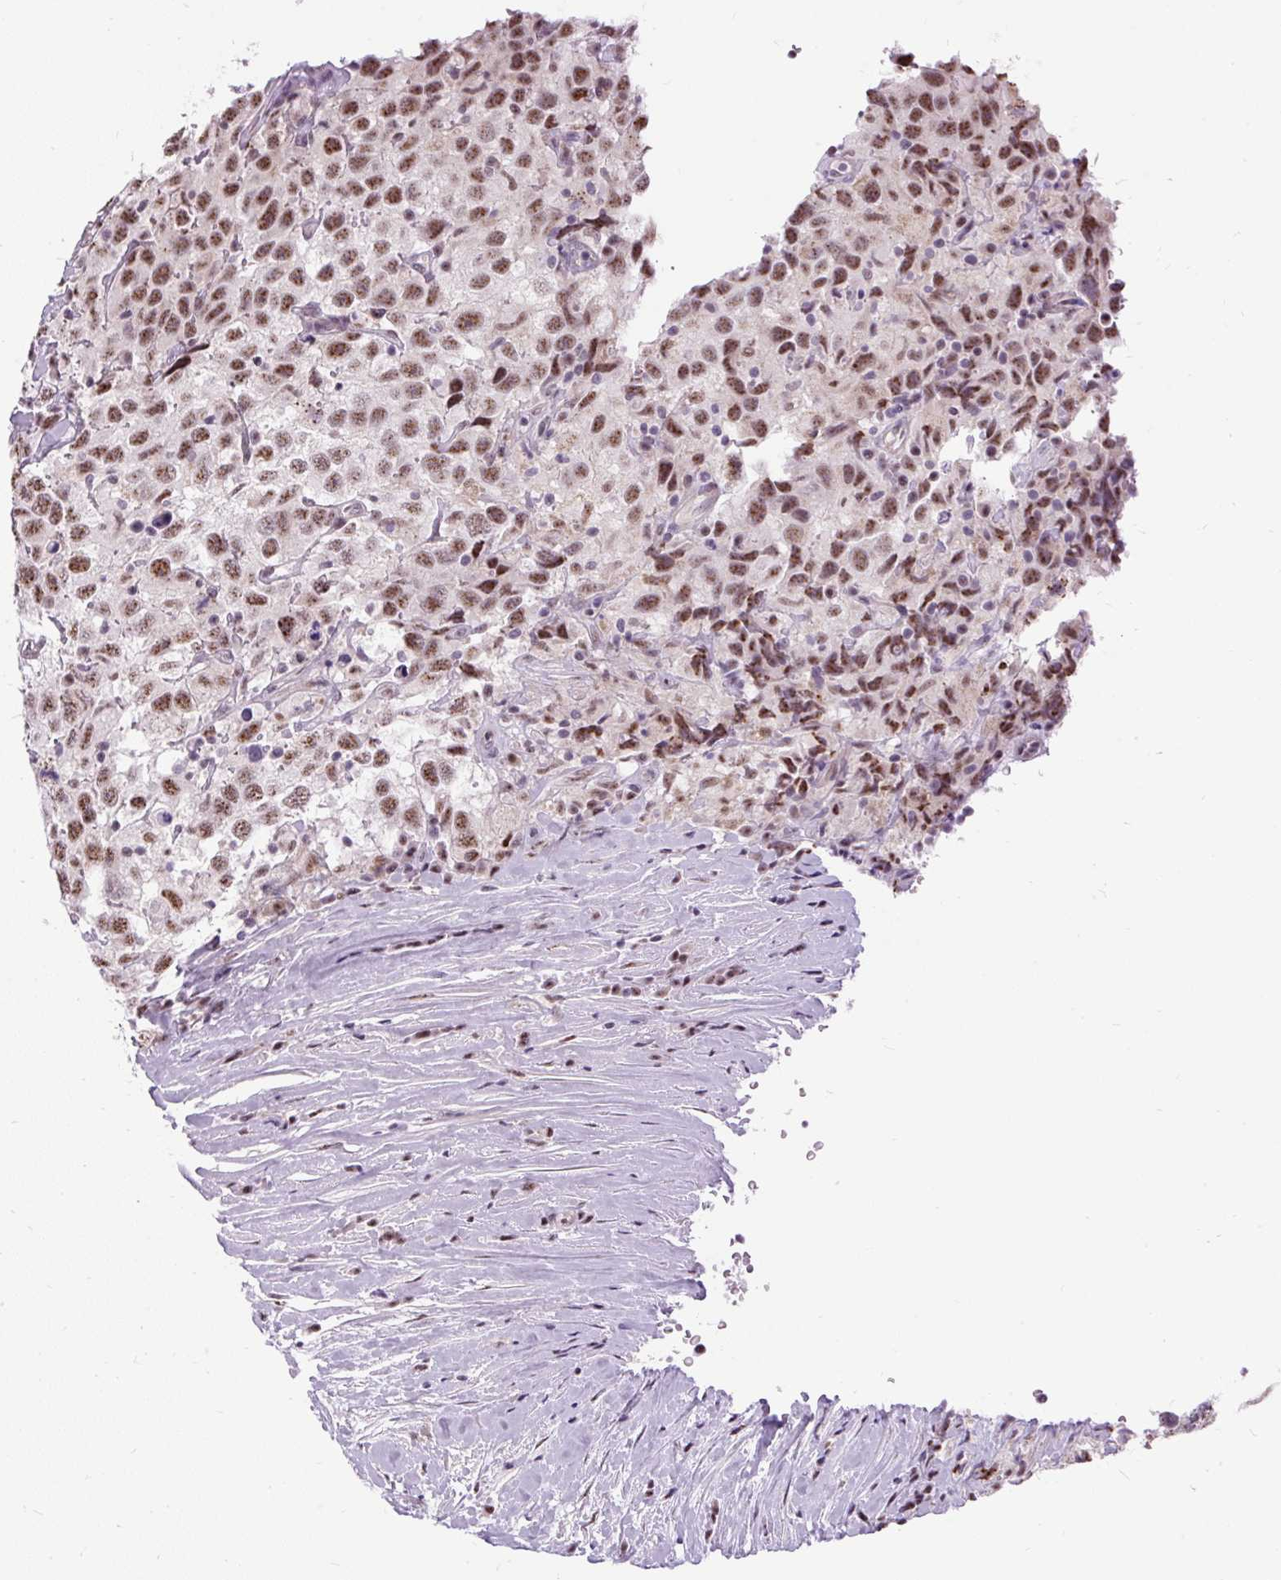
{"staining": {"intensity": "moderate", "quantity": ">75%", "location": "nuclear"}, "tissue": "testis cancer", "cell_type": "Tumor cells", "image_type": "cancer", "snomed": [{"axis": "morphology", "description": "Seminoma, NOS"}, {"axis": "topography", "description": "Testis"}], "caption": "Testis seminoma stained with a brown dye demonstrates moderate nuclear positive expression in about >75% of tumor cells.", "gene": "SMC5", "patient": {"sex": "male", "age": 41}}